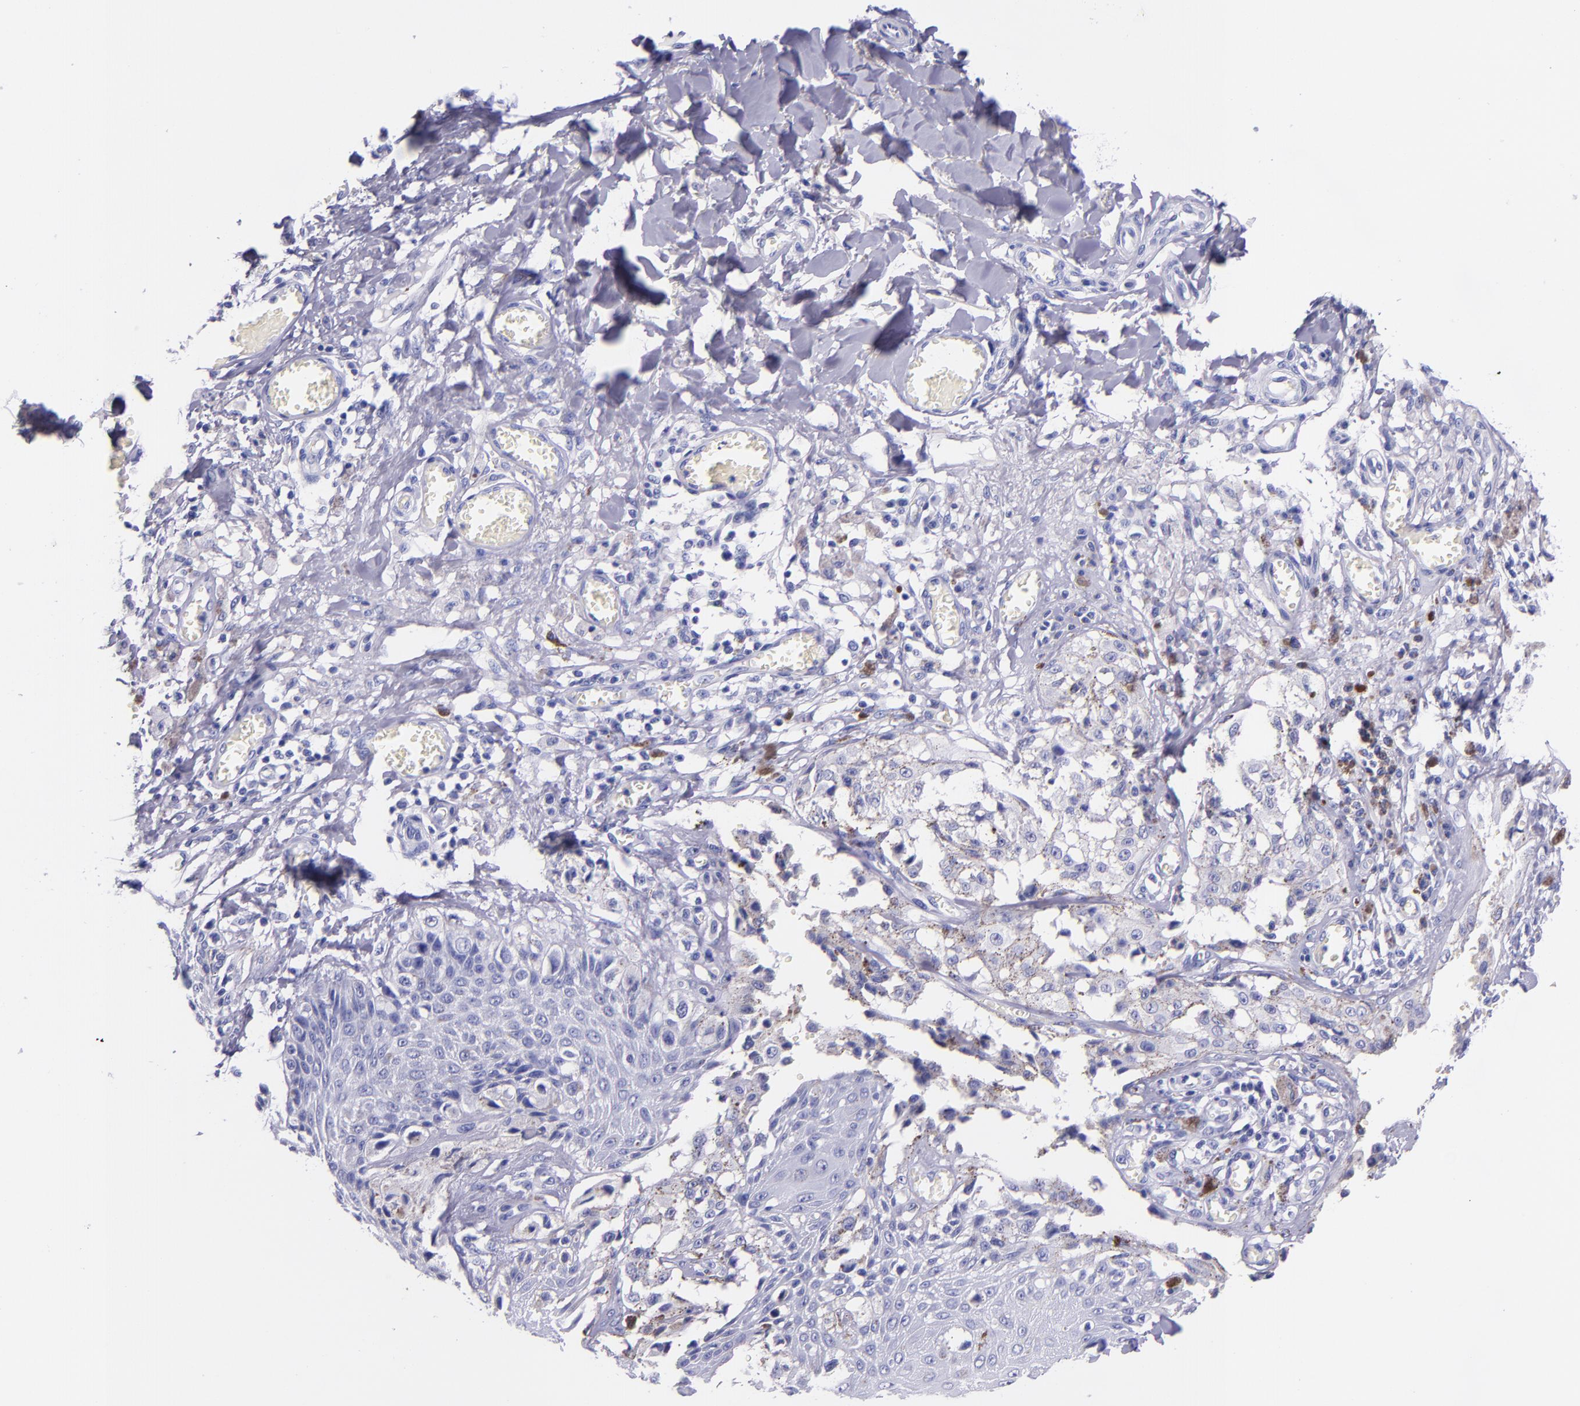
{"staining": {"intensity": "negative", "quantity": "none", "location": "none"}, "tissue": "melanoma", "cell_type": "Tumor cells", "image_type": "cancer", "snomed": [{"axis": "morphology", "description": "Malignant melanoma, NOS"}, {"axis": "topography", "description": "Skin"}], "caption": "Tumor cells are negative for brown protein staining in melanoma. (Immunohistochemistry, brightfield microscopy, high magnification).", "gene": "MBP", "patient": {"sex": "female", "age": 82}}